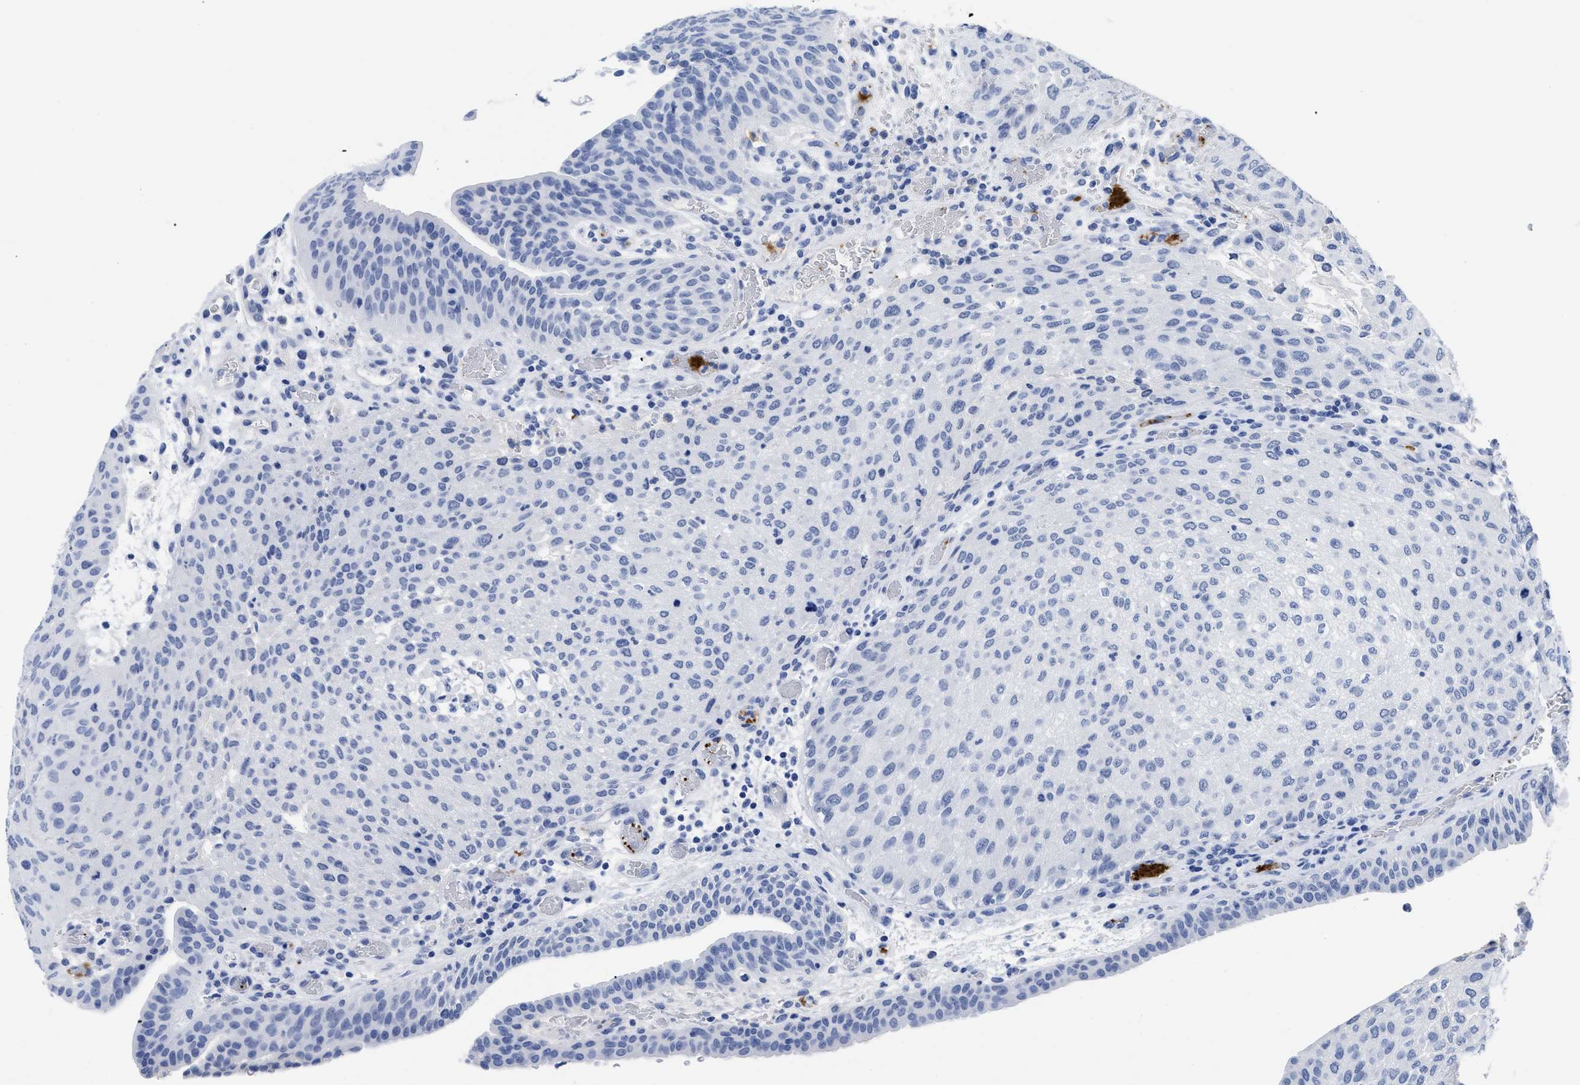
{"staining": {"intensity": "negative", "quantity": "none", "location": "none"}, "tissue": "urothelial cancer", "cell_type": "Tumor cells", "image_type": "cancer", "snomed": [{"axis": "morphology", "description": "Urothelial carcinoma, Low grade"}, {"axis": "morphology", "description": "Urothelial carcinoma, High grade"}, {"axis": "topography", "description": "Urinary bladder"}], "caption": "The histopathology image displays no staining of tumor cells in urothelial cancer. Nuclei are stained in blue.", "gene": "TREML1", "patient": {"sex": "male", "age": 35}}